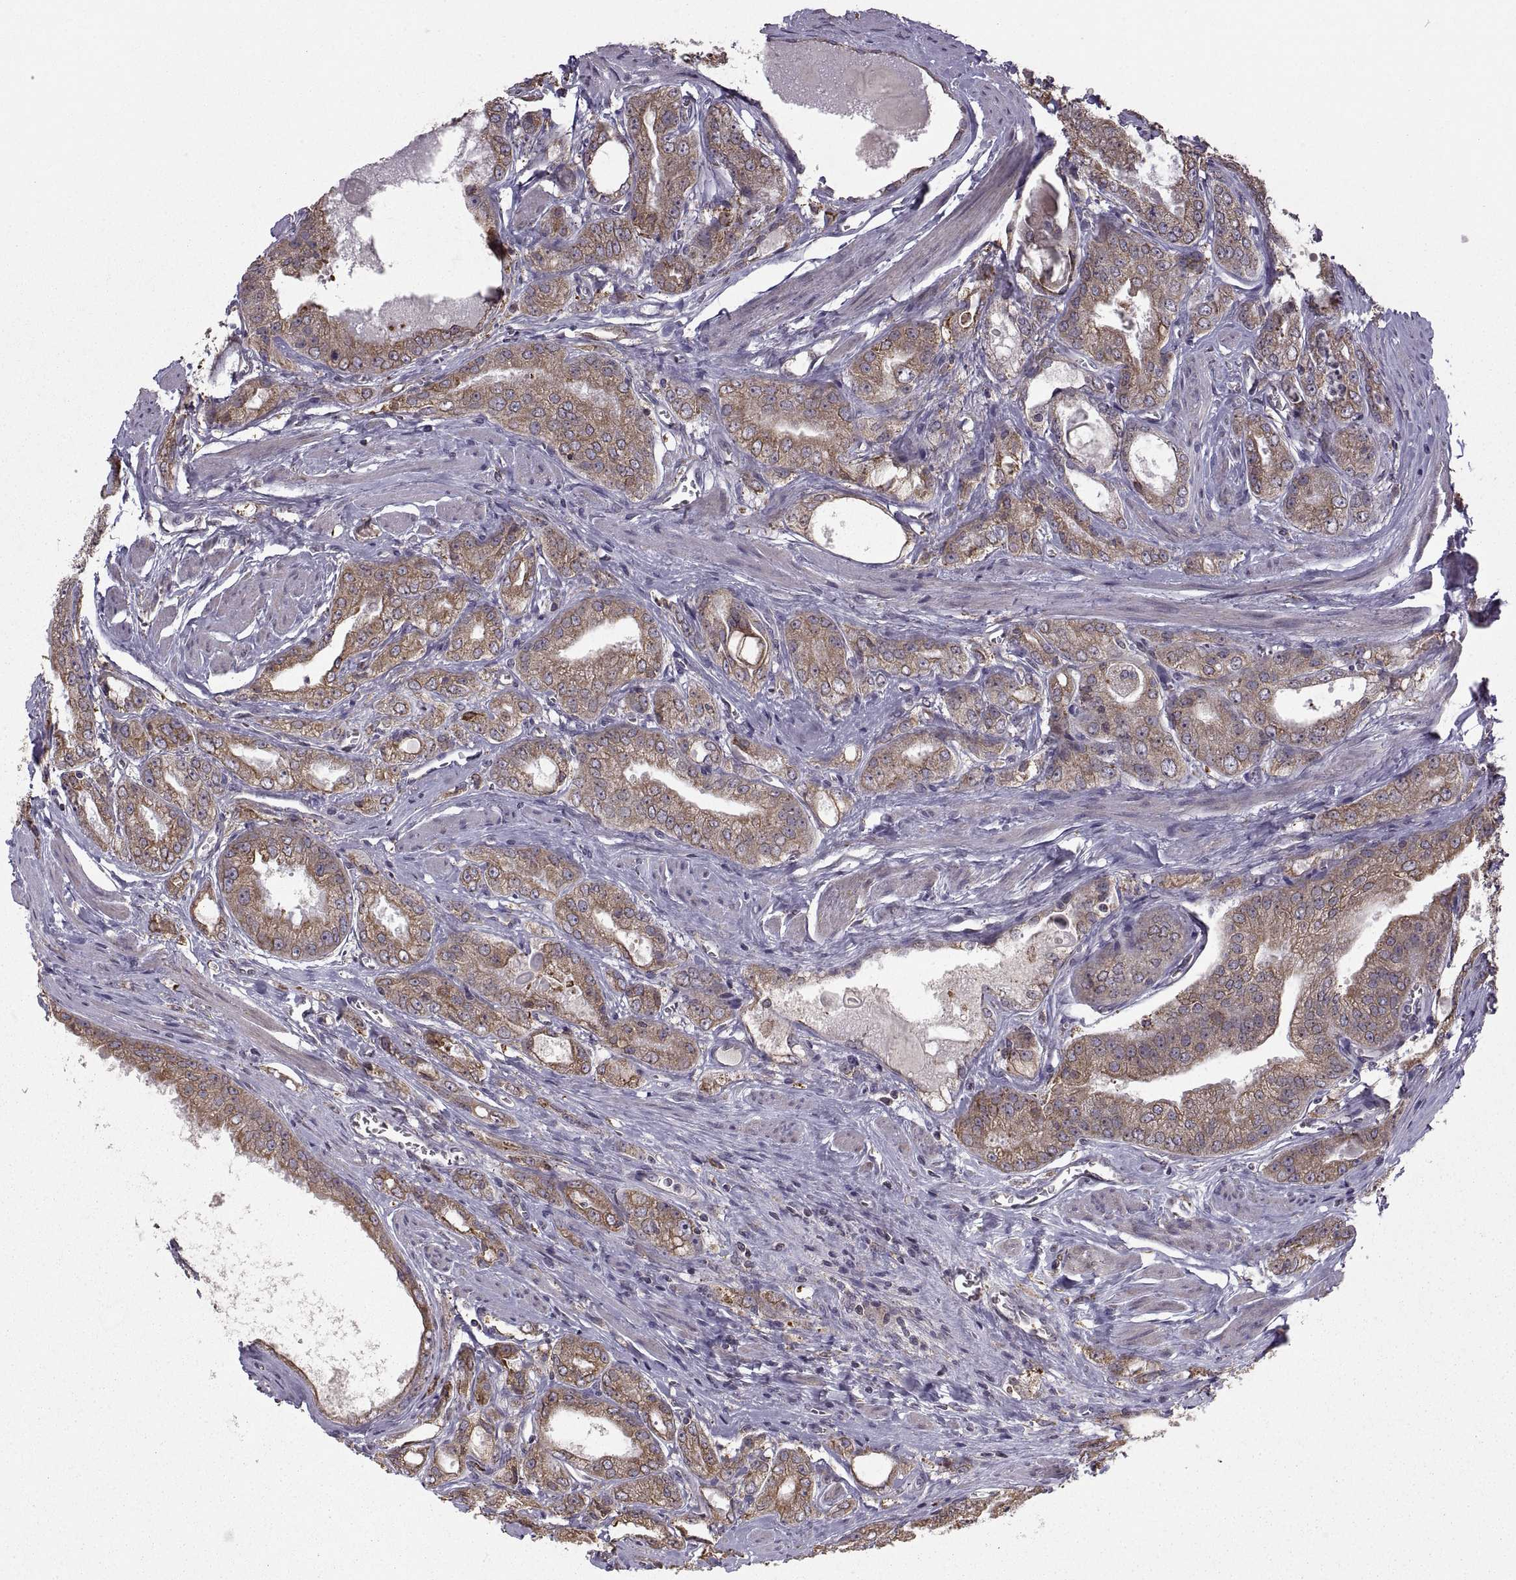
{"staining": {"intensity": "moderate", "quantity": "<25%", "location": "cytoplasmic/membranous"}, "tissue": "prostate cancer", "cell_type": "Tumor cells", "image_type": "cancer", "snomed": [{"axis": "morphology", "description": "Adenocarcinoma, NOS"}, {"axis": "morphology", "description": "Adenocarcinoma, High grade"}, {"axis": "topography", "description": "Prostate"}], "caption": "Human adenocarcinoma (prostate) stained with a protein marker shows moderate staining in tumor cells.", "gene": "PDIA3", "patient": {"sex": "male", "age": 70}}